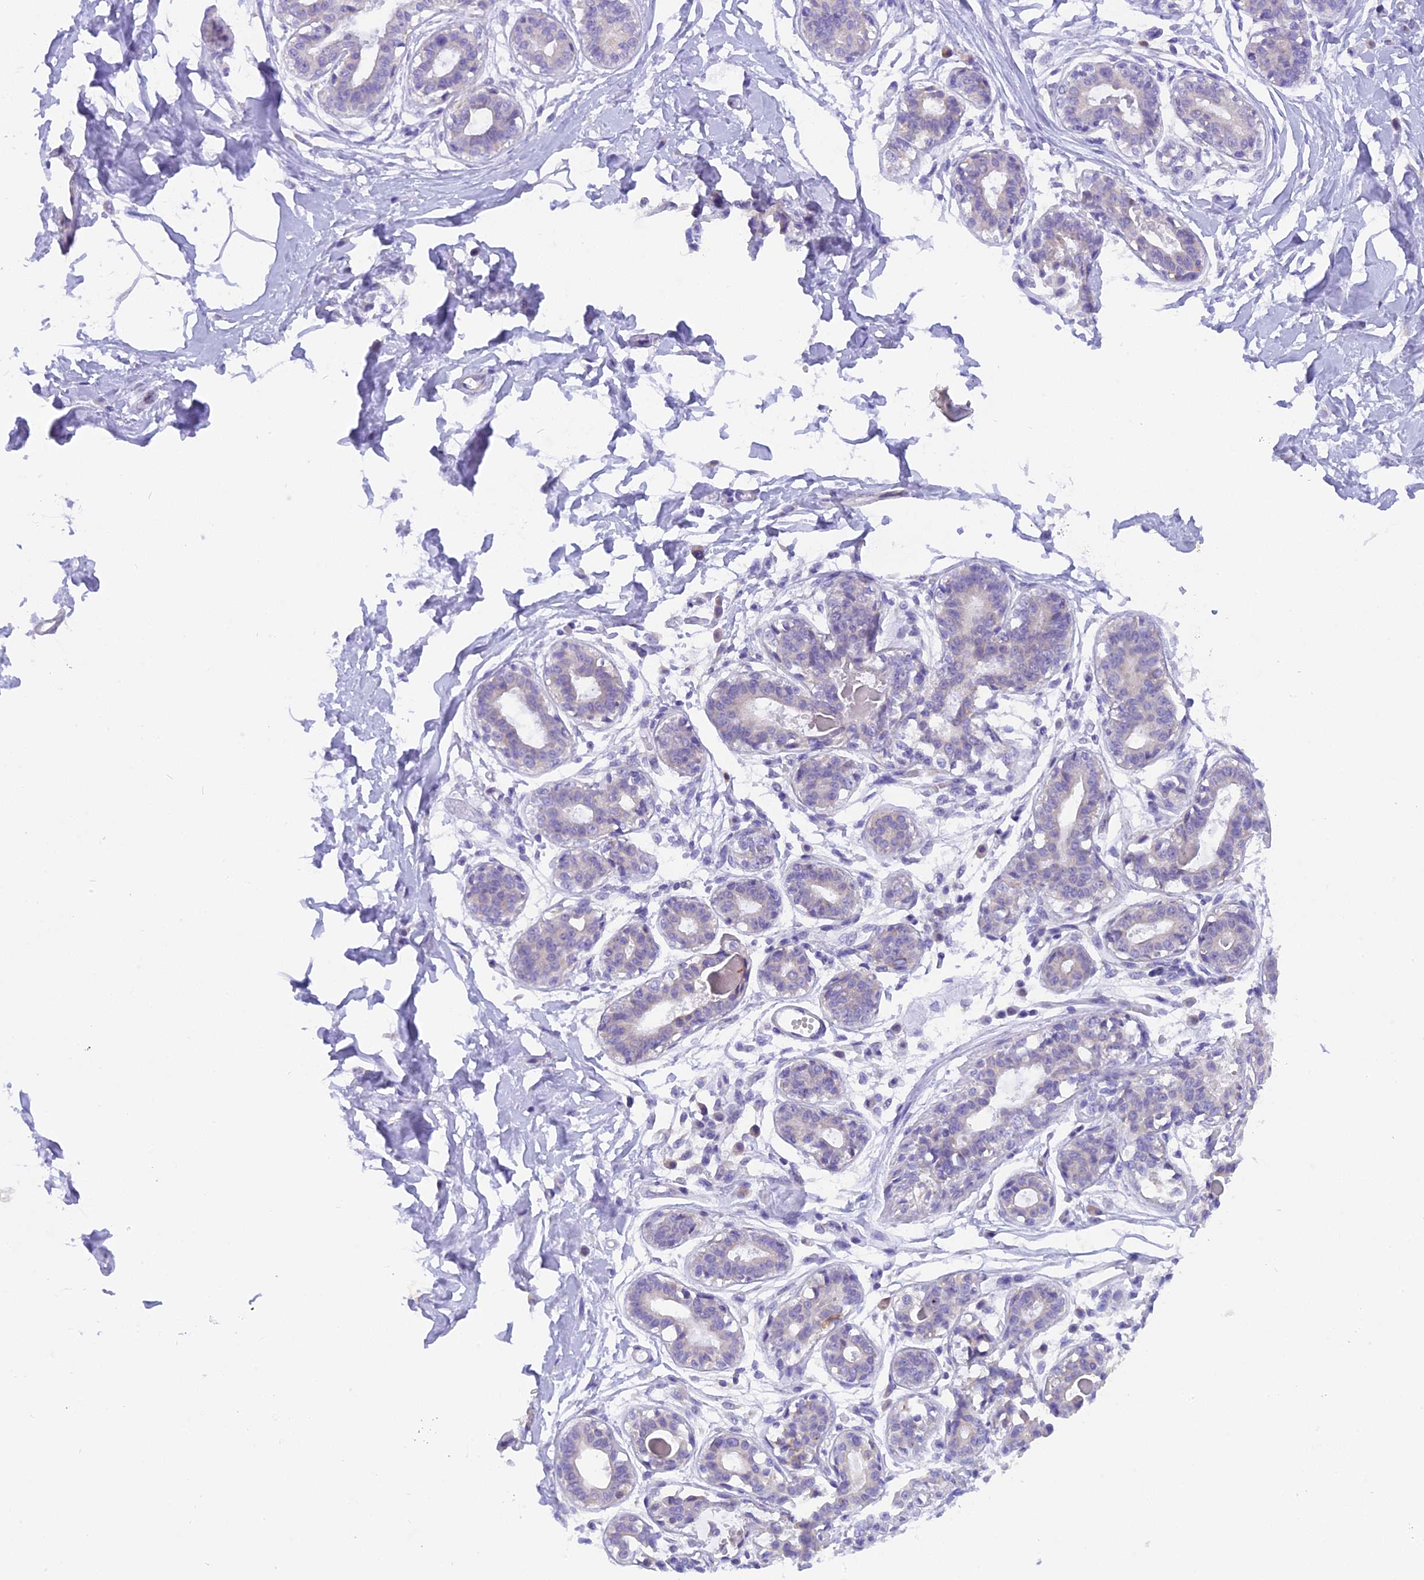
{"staining": {"intensity": "negative", "quantity": "none", "location": "none"}, "tissue": "breast", "cell_type": "Adipocytes", "image_type": "normal", "snomed": [{"axis": "morphology", "description": "Normal tissue, NOS"}, {"axis": "topography", "description": "Breast"}], "caption": "Micrograph shows no protein staining in adipocytes of normal breast.", "gene": "TRIM3", "patient": {"sex": "female", "age": 45}}